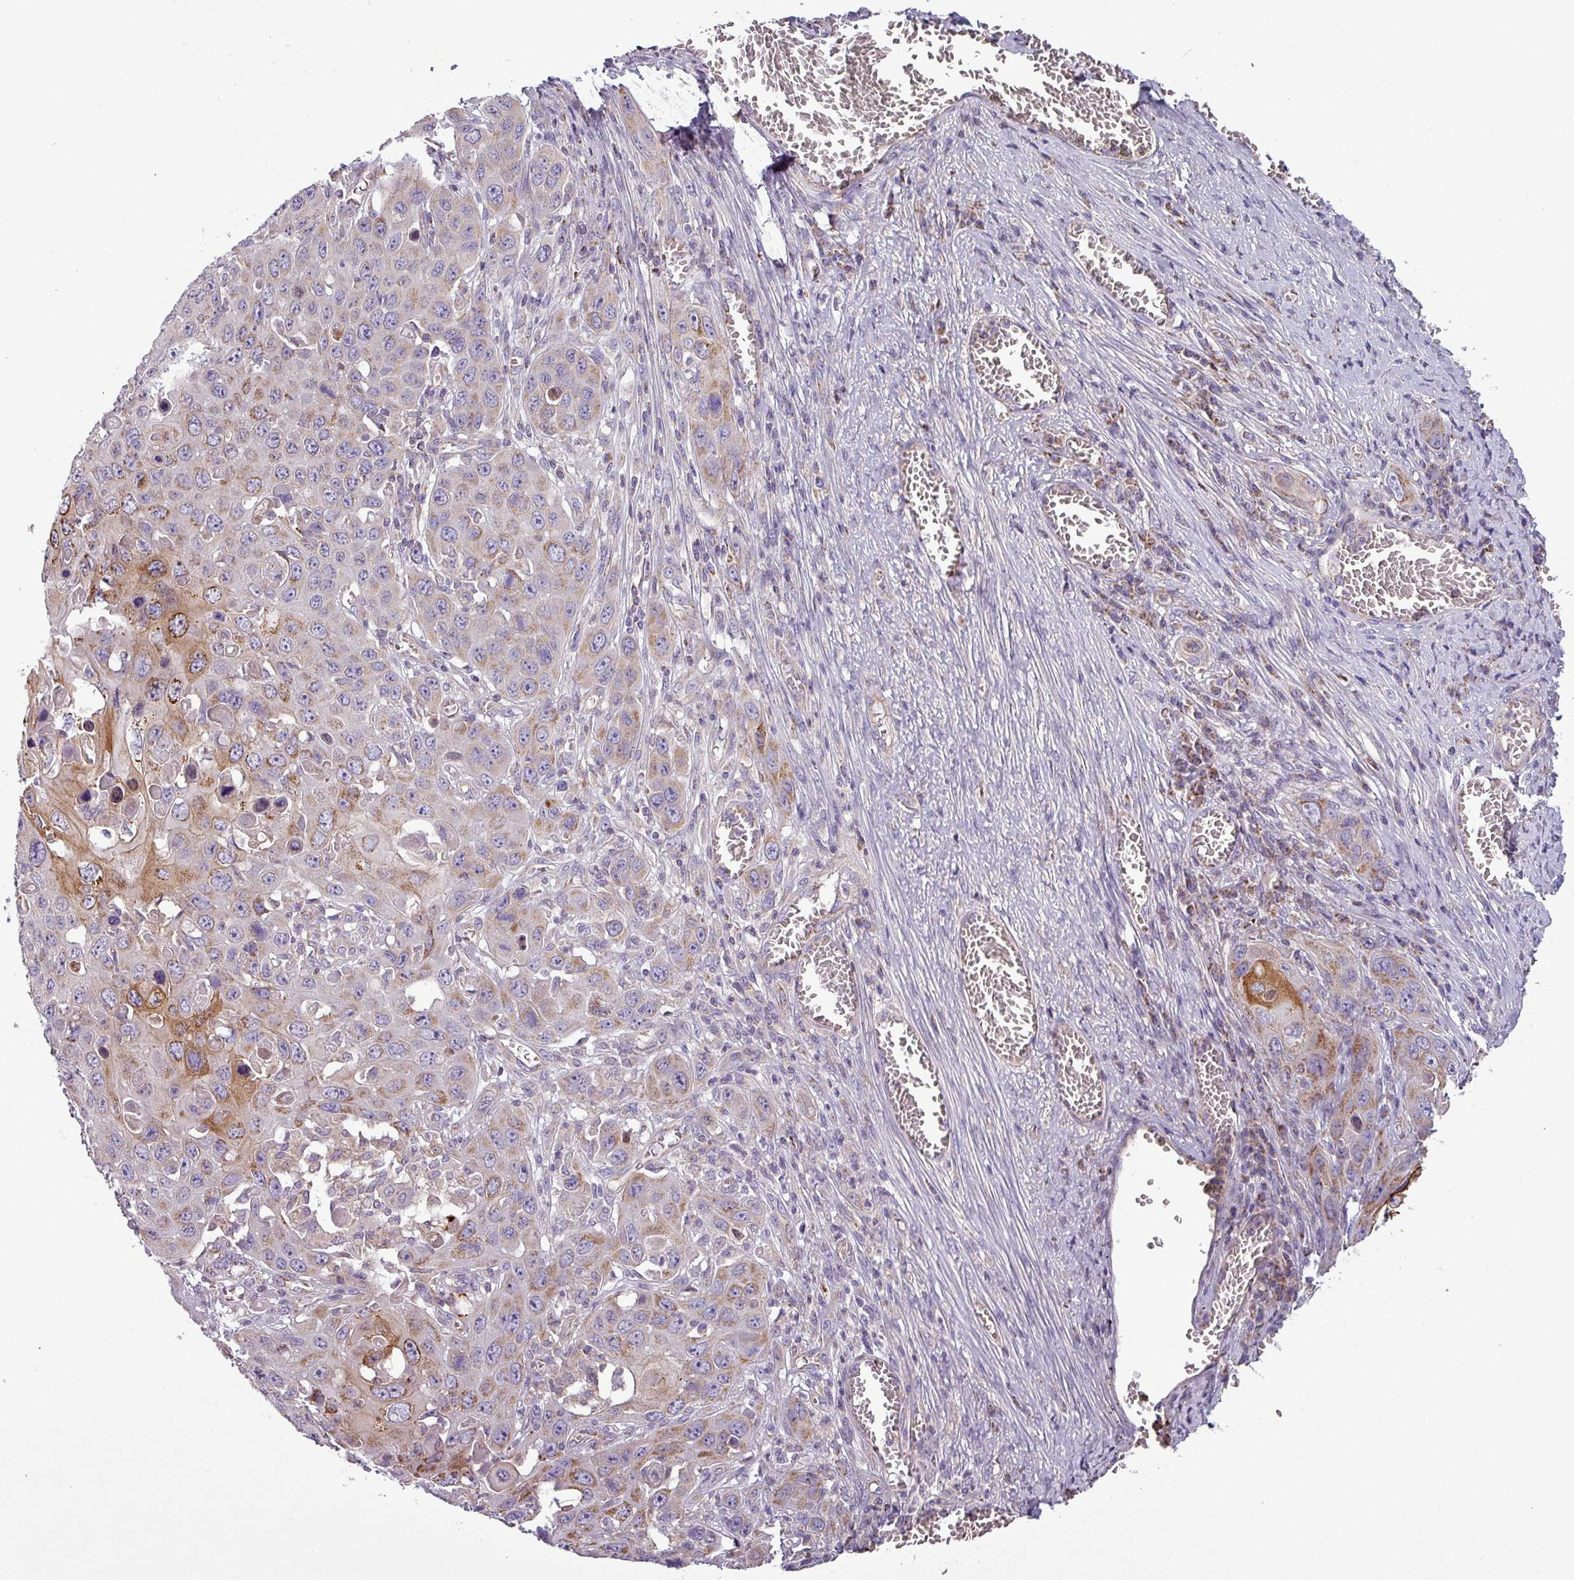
{"staining": {"intensity": "moderate", "quantity": "25%-75%", "location": "cytoplasmic/membranous"}, "tissue": "skin cancer", "cell_type": "Tumor cells", "image_type": "cancer", "snomed": [{"axis": "morphology", "description": "Squamous cell carcinoma, NOS"}, {"axis": "topography", "description": "Skin"}], "caption": "Skin cancer (squamous cell carcinoma) stained with a brown dye demonstrates moderate cytoplasmic/membranous positive staining in approximately 25%-75% of tumor cells.", "gene": "PNMA6A", "patient": {"sex": "male", "age": 55}}